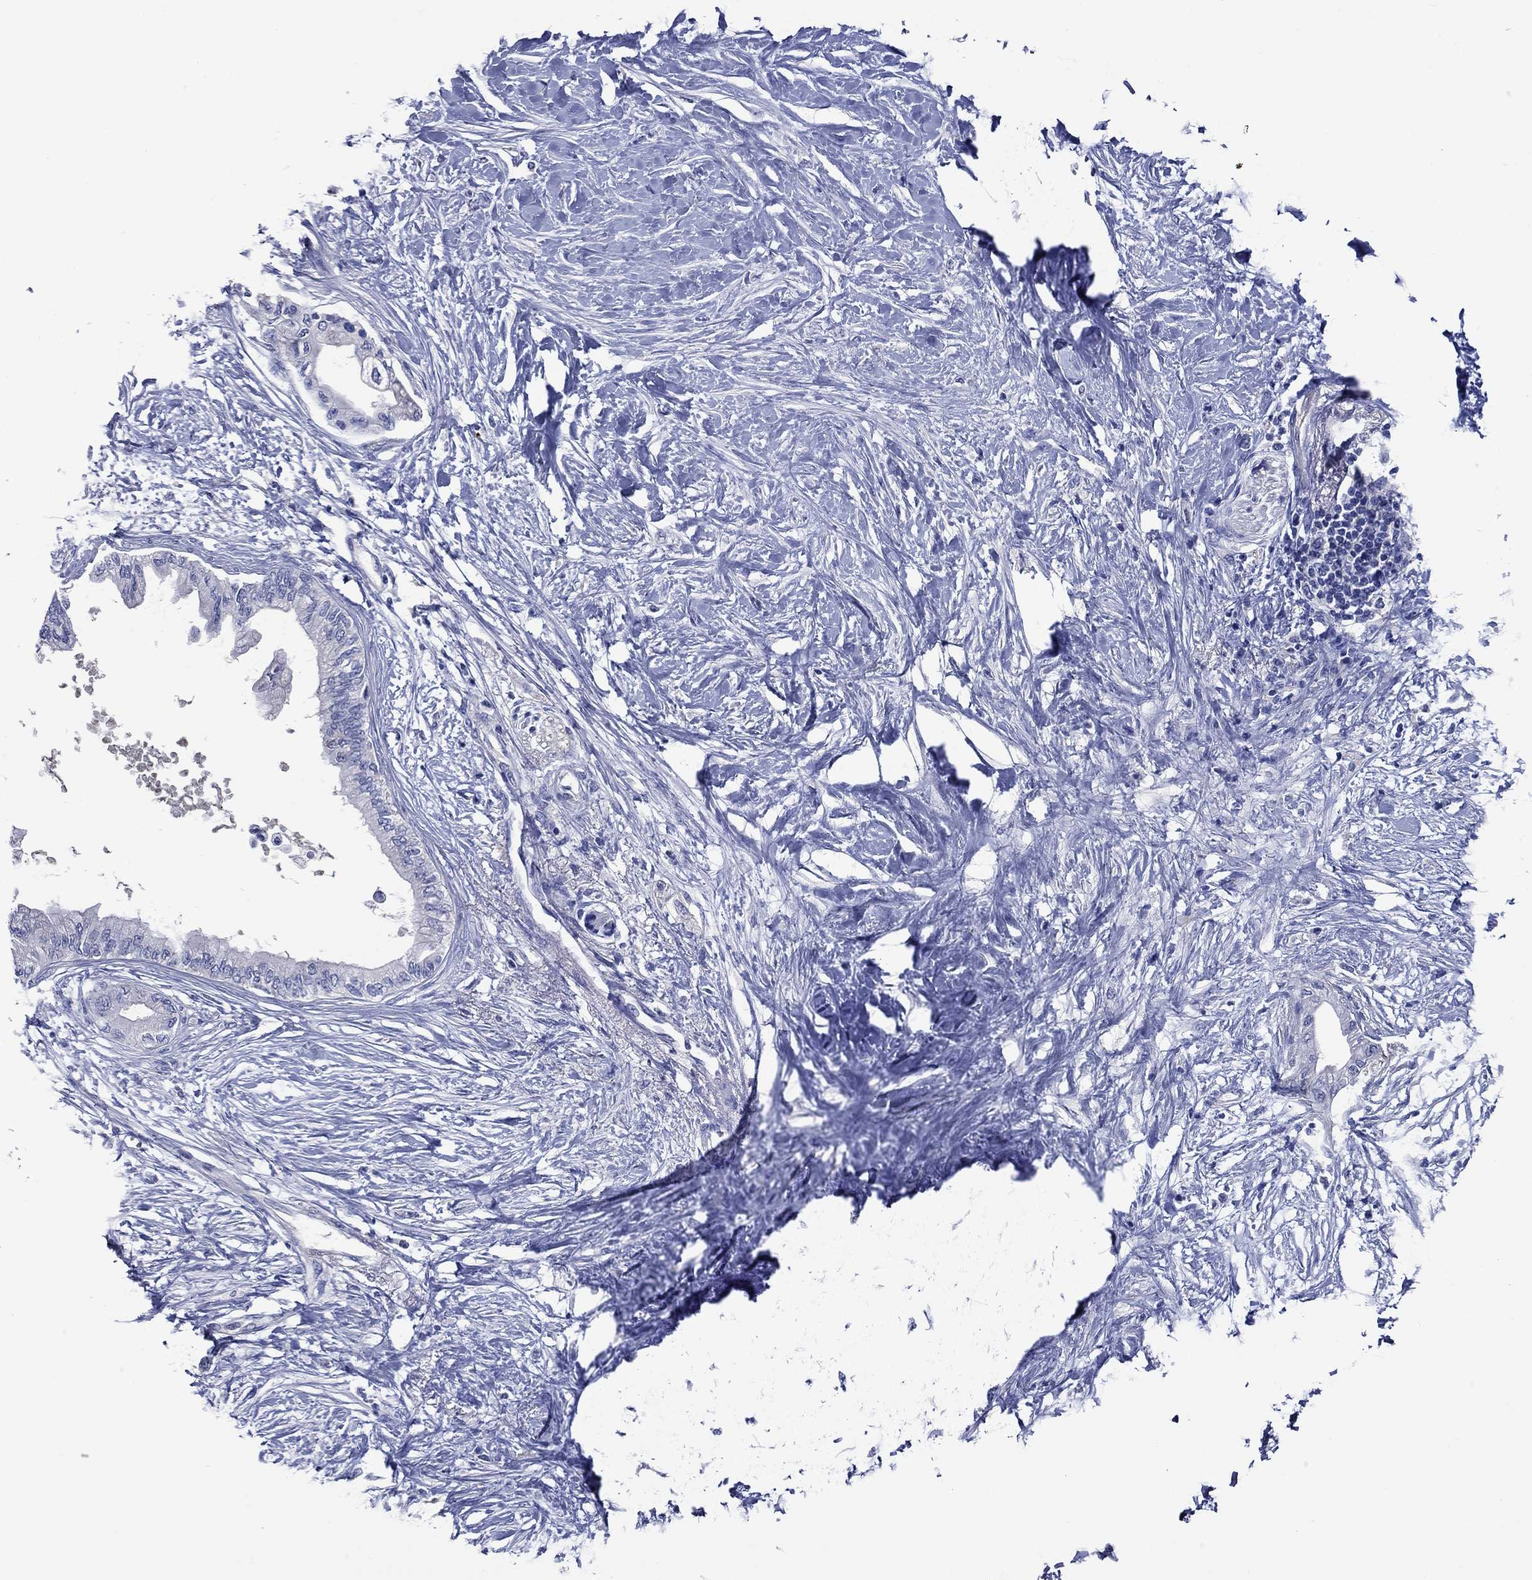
{"staining": {"intensity": "negative", "quantity": "none", "location": "none"}, "tissue": "pancreatic cancer", "cell_type": "Tumor cells", "image_type": "cancer", "snomed": [{"axis": "morphology", "description": "Normal tissue, NOS"}, {"axis": "morphology", "description": "Adenocarcinoma, NOS"}, {"axis": "topography", "description": "Pancreas"}, {"axis": "topography", "description": "Duodenum"}], "caption": "The image shows no significant positivity in tumor cells of pancreatic cancer.", "gene": "CNDP1", "patient": {"sex": "female", "age": 60}}